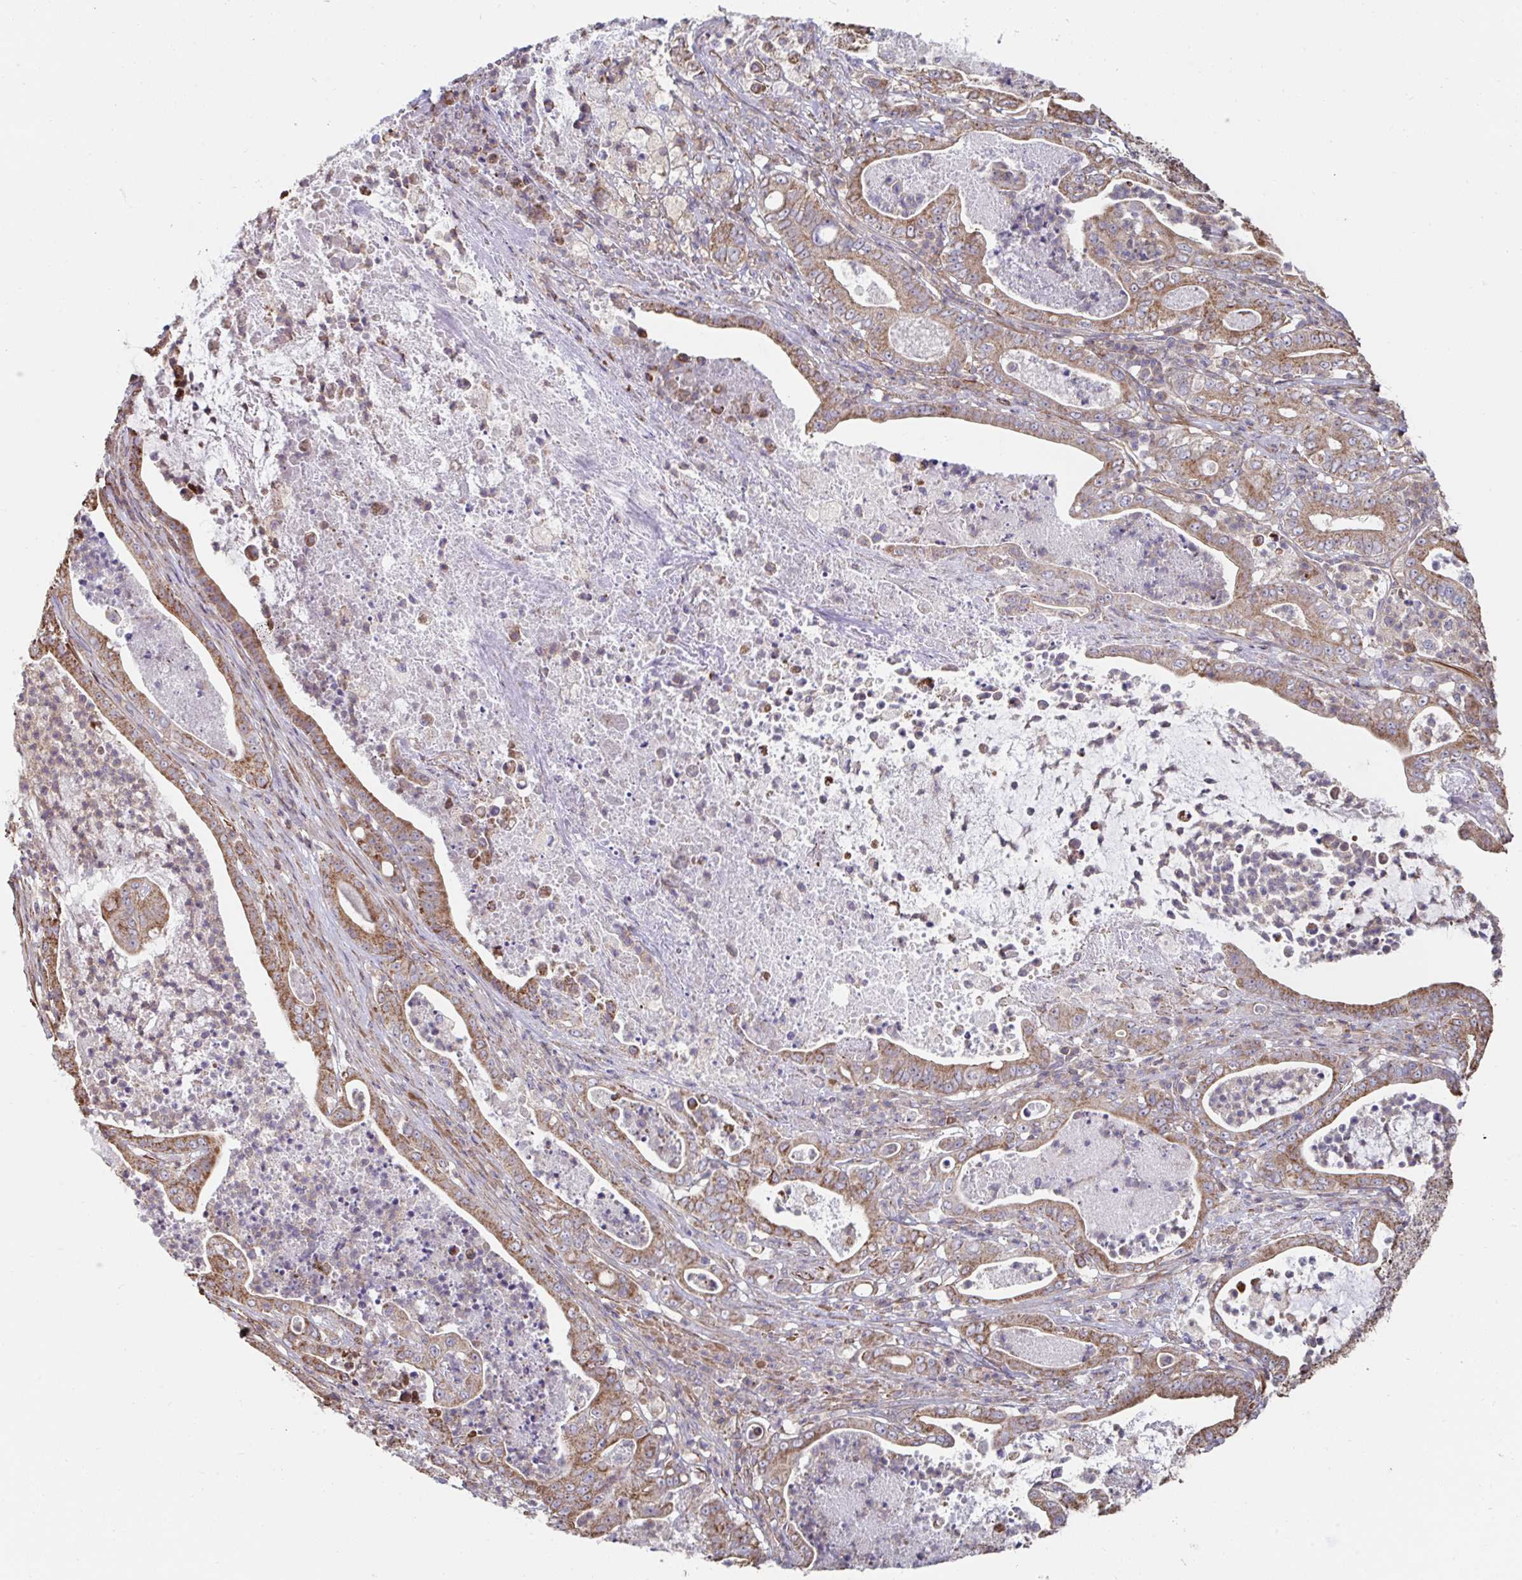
{"staining": {"intensity": "moderate", "quantity": ">75%", "location": "cytoplasmic/membranous"}, "tissue": "pancreatic cancer", "cell_type": "Tumor cells", "image_type": "cancer", "snomed": [{"axis": "morphology", "description": "Adenocarcinoma, NOS"}, {"axis": "topography", "description": "Pancreas"}], "caption": "This photomicrograph displays IHC staining of human pancreatic adenocarcinoma, with medium moderate cytoplasmic/membranous expression in approximately >75% of tumor cells.", "gene": "DZANK1", "patient": {"sex": "male", "age": 71}}